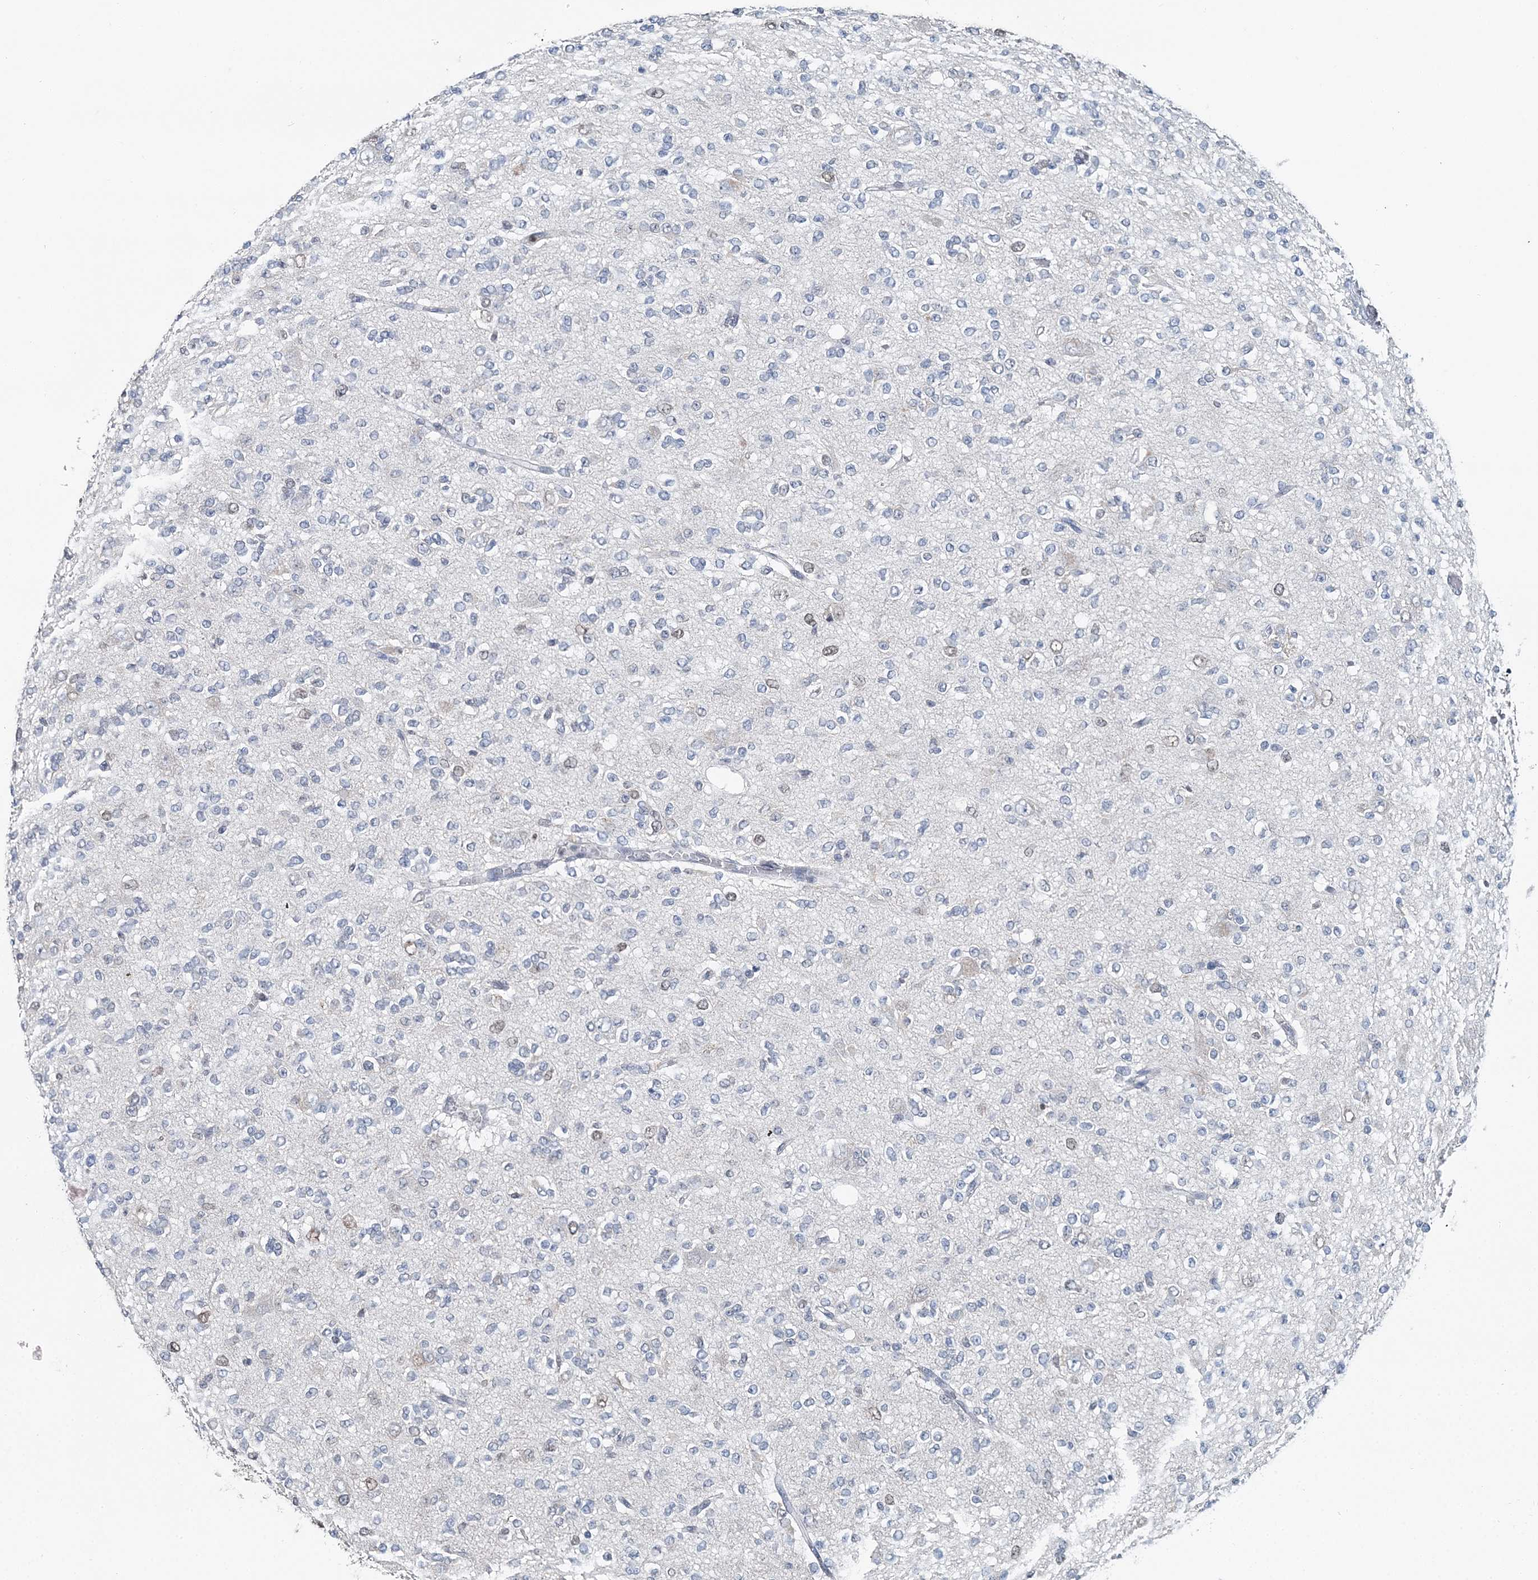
{"staining": {"intensity": "negative", "quantity": "none", "location": "none"}, "tissue": "glioma", "cell_type": "Tumor cells", "image_type": "cancer", "snomed": [{"axis": "morphology", "description": "Glioma, malignant, Low grade"}, {"axis": "topography", "description": "Brain"}], "caption": "Protein analysis of glioma demonstrates no significant expression in tumor cells.", "gene": "HAT1", "patient": {"sex": "male", "age": 38}}